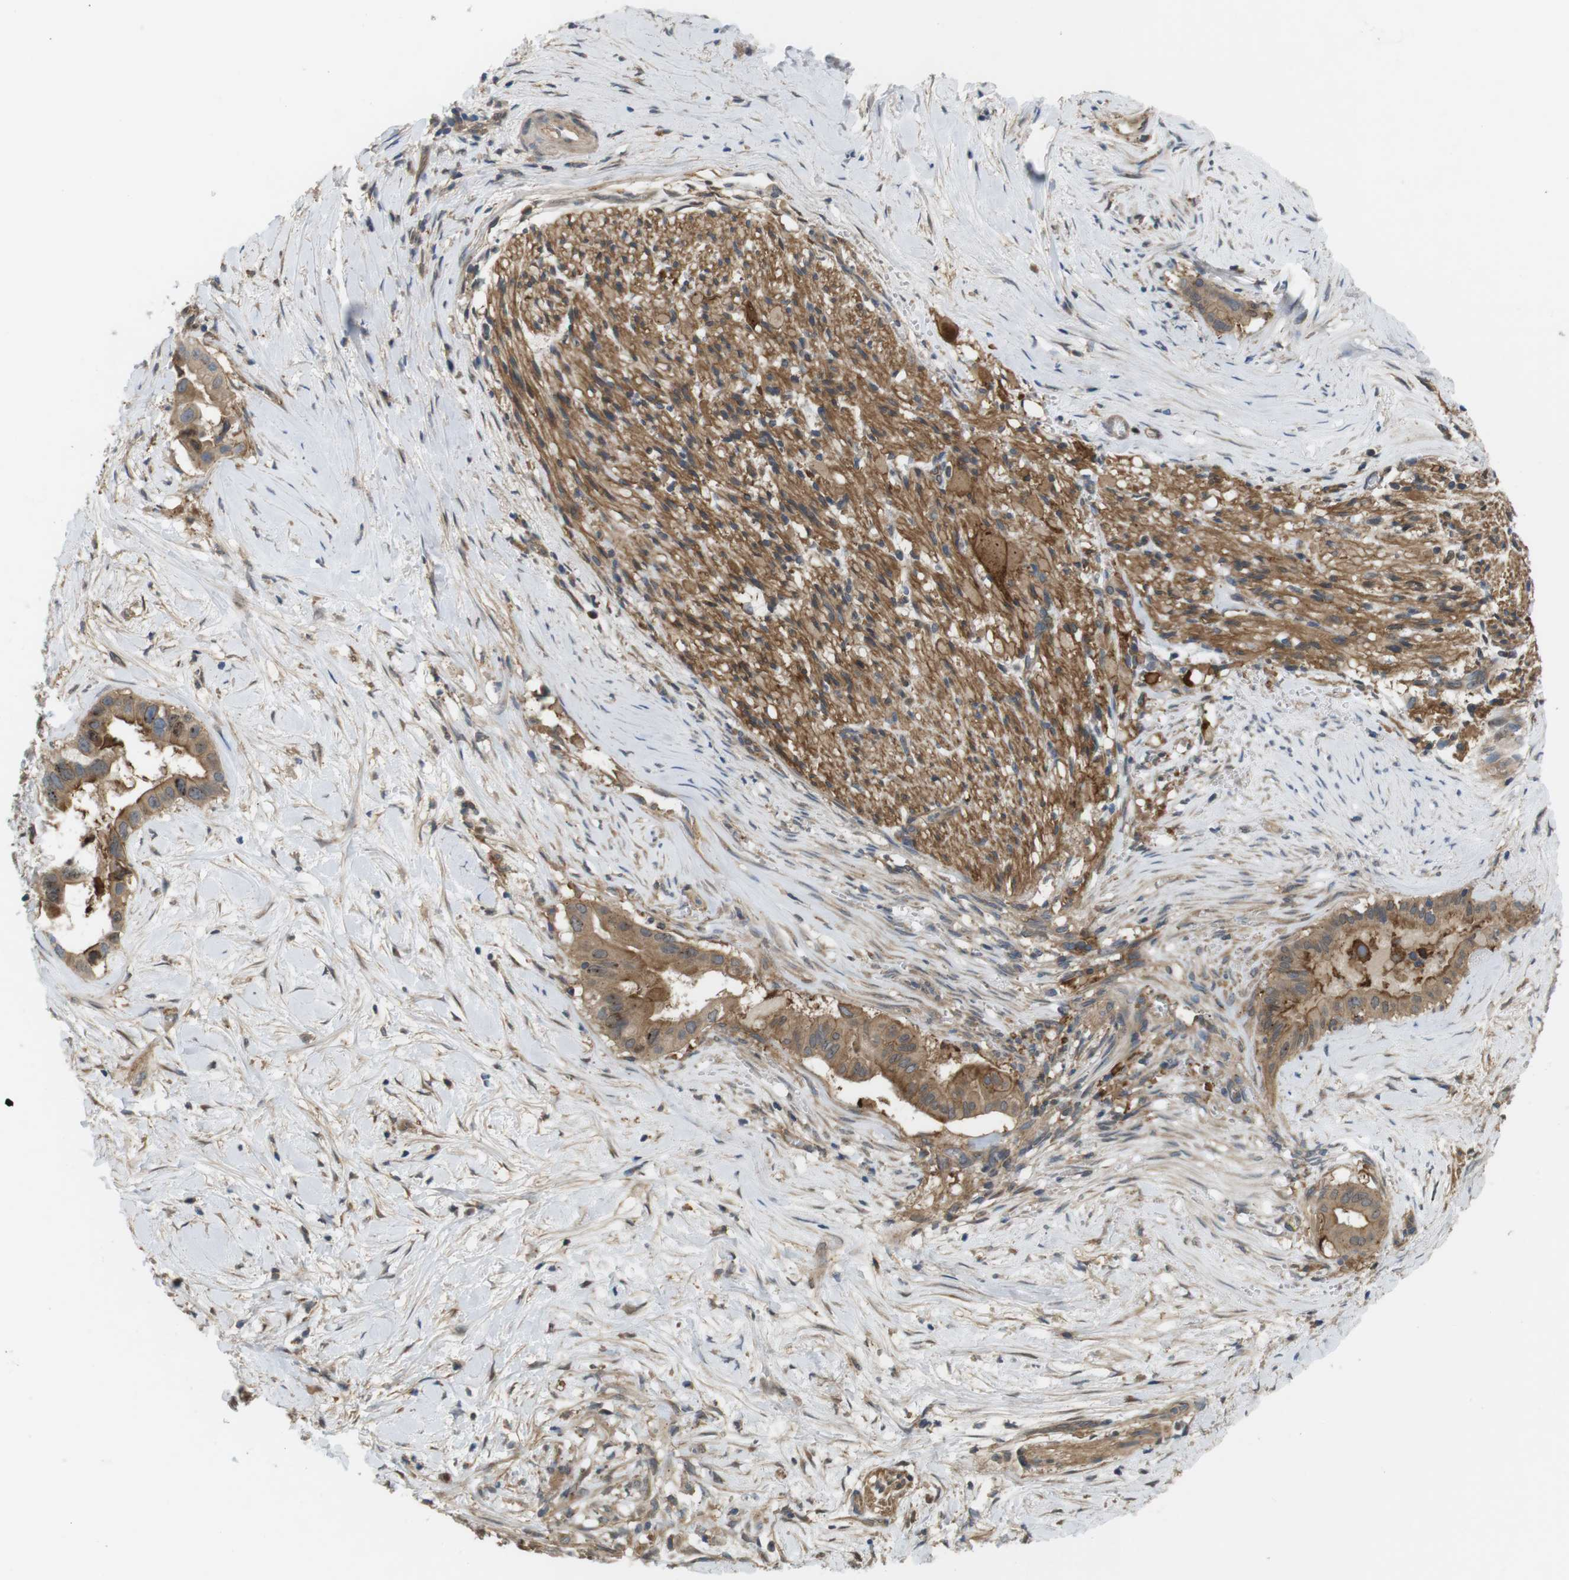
{"staining": {"intensity": "moderate", "quantity": ">75%", "location": "cytoplasmic/membranous"}, "tissue": "pancreatic cancer", "cell_type": "Tumor cells", "image_type": "cancer", "snomed": [{"axis": "morphology", "description": "Adenocarcinoma, NOS"}, {"axis": "topography", "description": "Pancreas"}], "caption": "An immunohistochemistry photomicrograph of tumor tissue is shown. Protein staining in brown labels moderate cytoplasmic/membranous positivity in pancreatic cancer within tumor cells.", "gene": "DDAH2", "patient": {"sex": "male", "age": 55}}